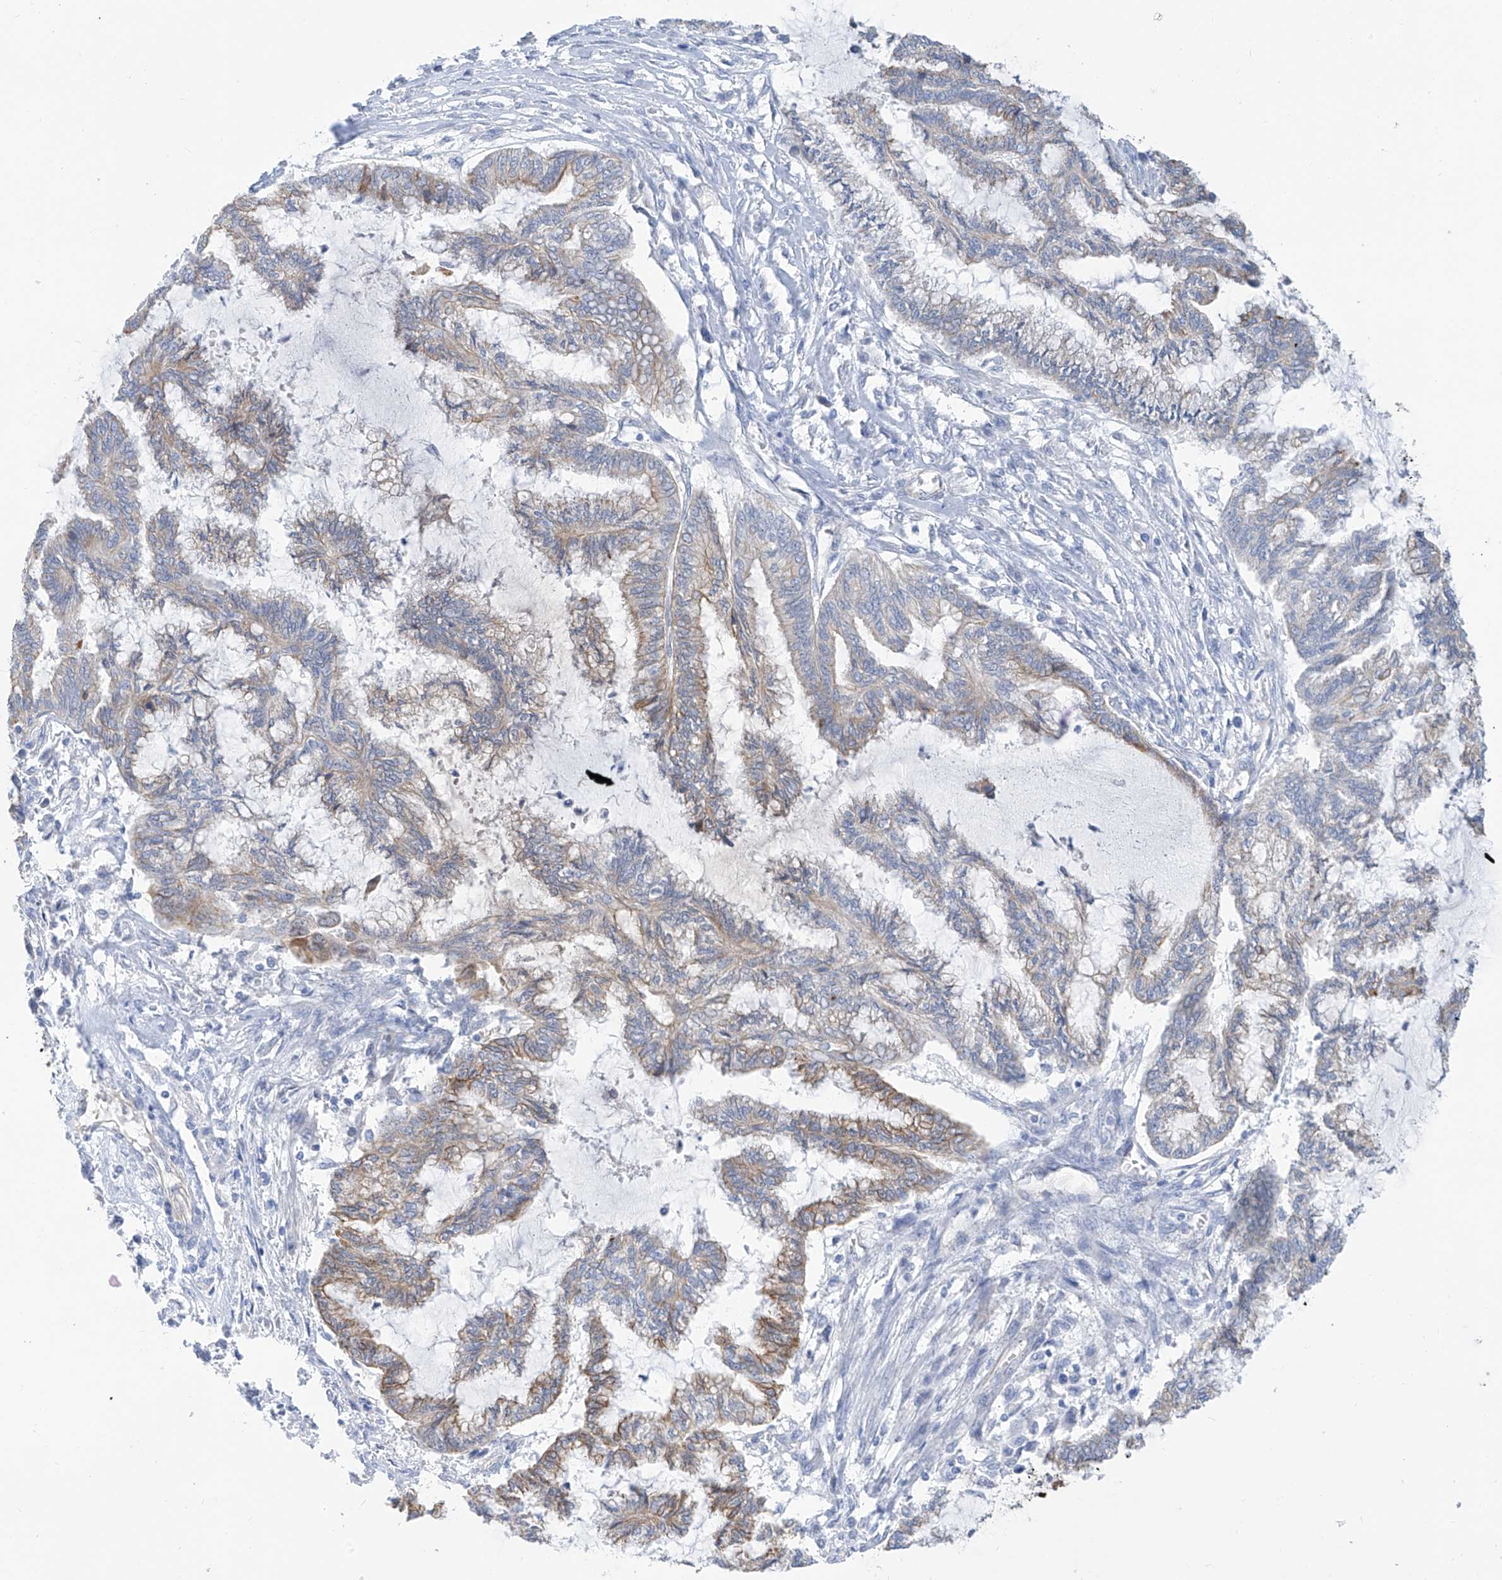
{"staining": {"intensity": "weak", "quantity": "<25%", "location": "cytoplasmic/membranous"}, "tissue": "endometrial cancer", "cell_type": "Tumor cells", "image_type": "cancer", "snomed": [{"axis": "morphology", "description": "Adenocarcinoma, NOS"}, {"axis": "topography", "description": "Endometrium"}], "caption": "Immunohistochemistry (IHC) image of endometrial cancer (adenocarcinoma) stained for a protein (brown), which exhibits no expression in tumor cells.", "gene": "PIK3C2B", "patient": {"sex": "female", "age": 86}}